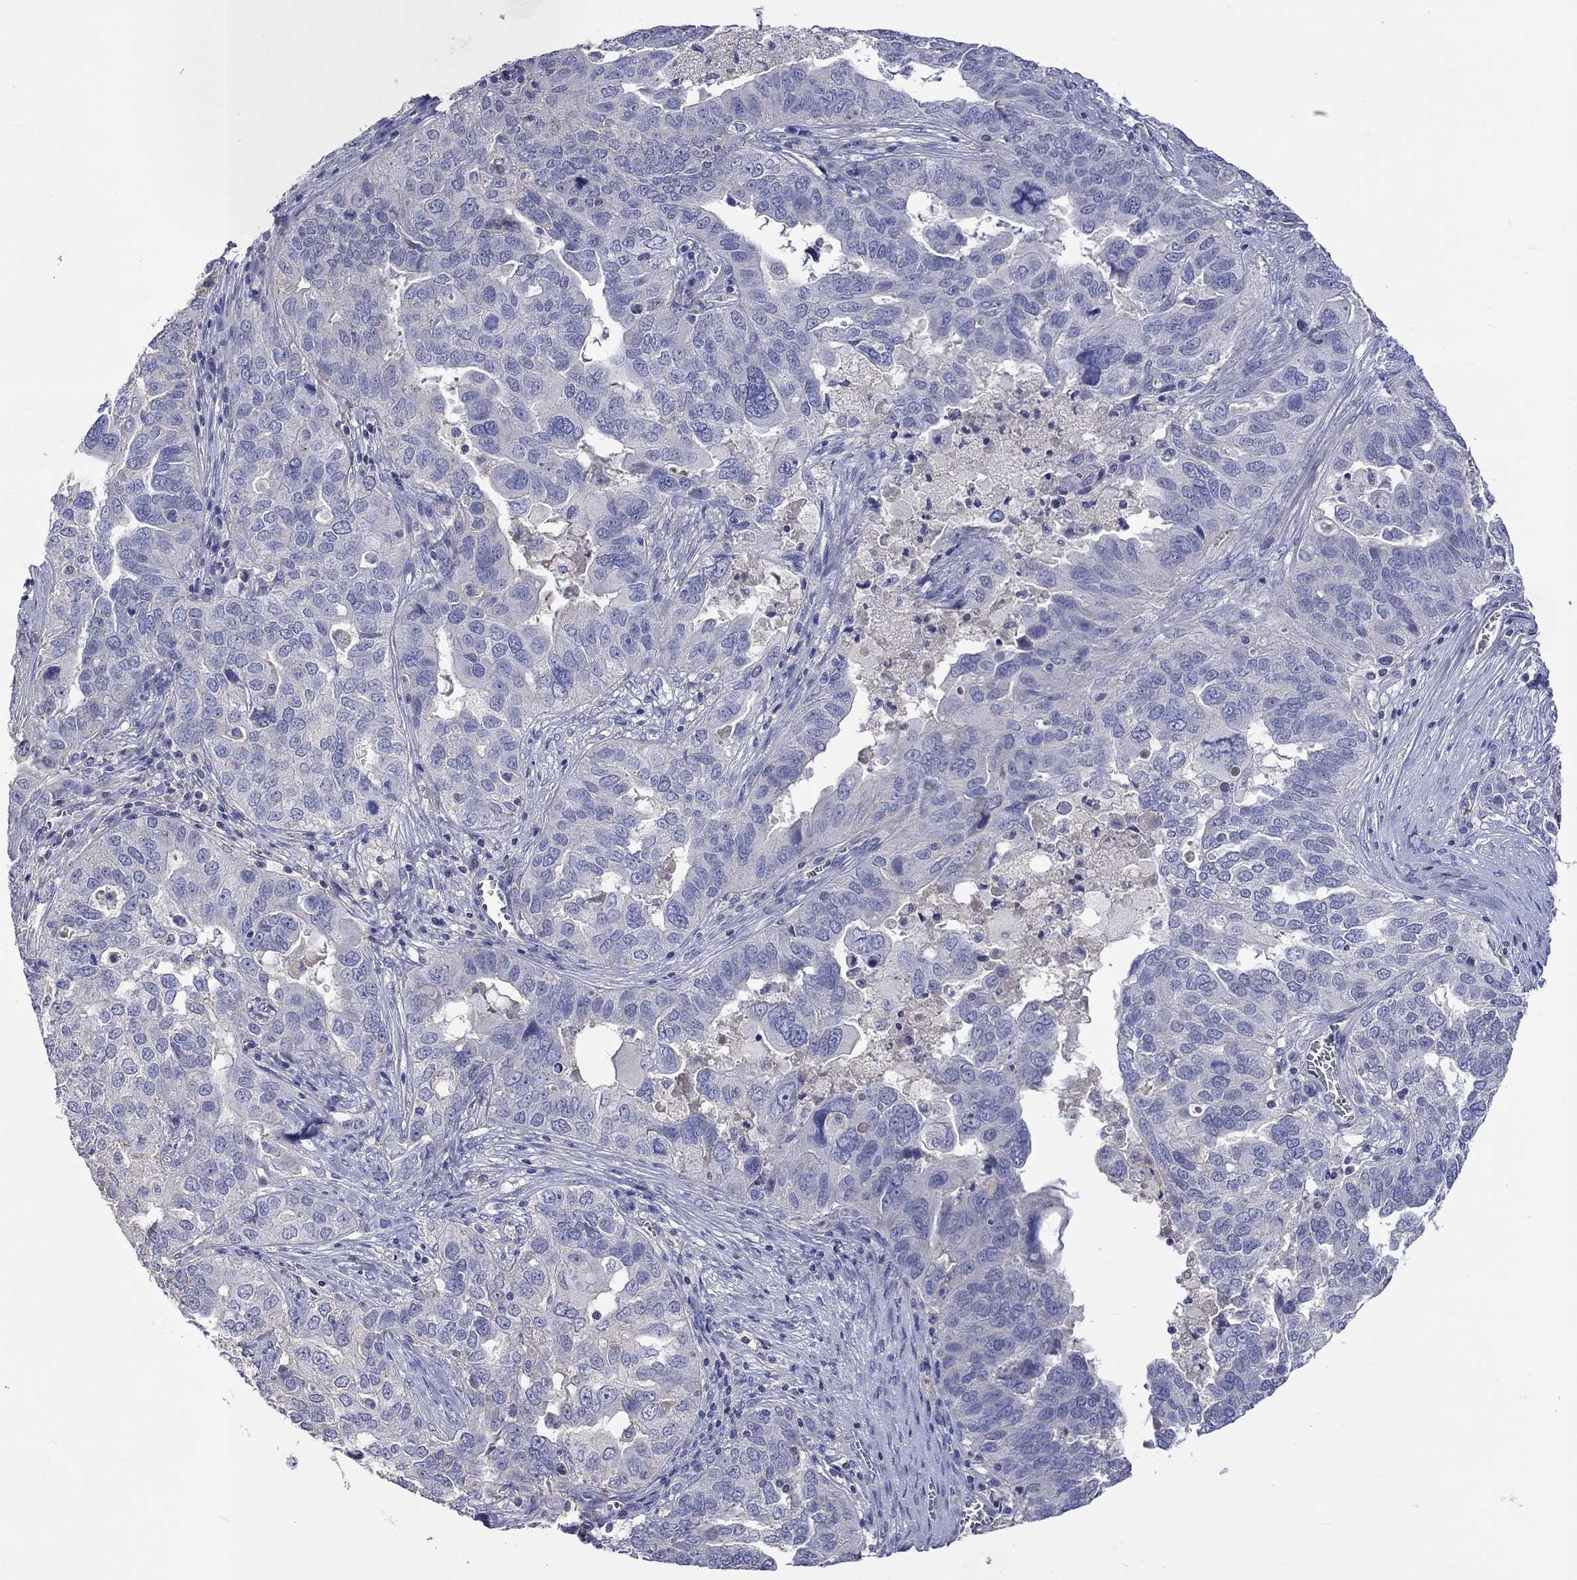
{"staining": {"intensity": "negative", "quantity": "none", "location": "none"}, "tissue": "ovarian cancer", "cell_type": "Tumor cells", "image_type": "cancer", "snomed": [{"axis": "morphology", "description": "Carcinoma, endometroid"}, {"axis": "topography", "description": "Soft tissue"}, {"axis": "topography", "description": "Ovary"}], "caption": "This is an IHC photomicrograph of human ovarian endometroid carcinoma. There is no expression in tumor cells.", "gene": "LRFN4", "patient": {"sex": "female", "age": 52}}